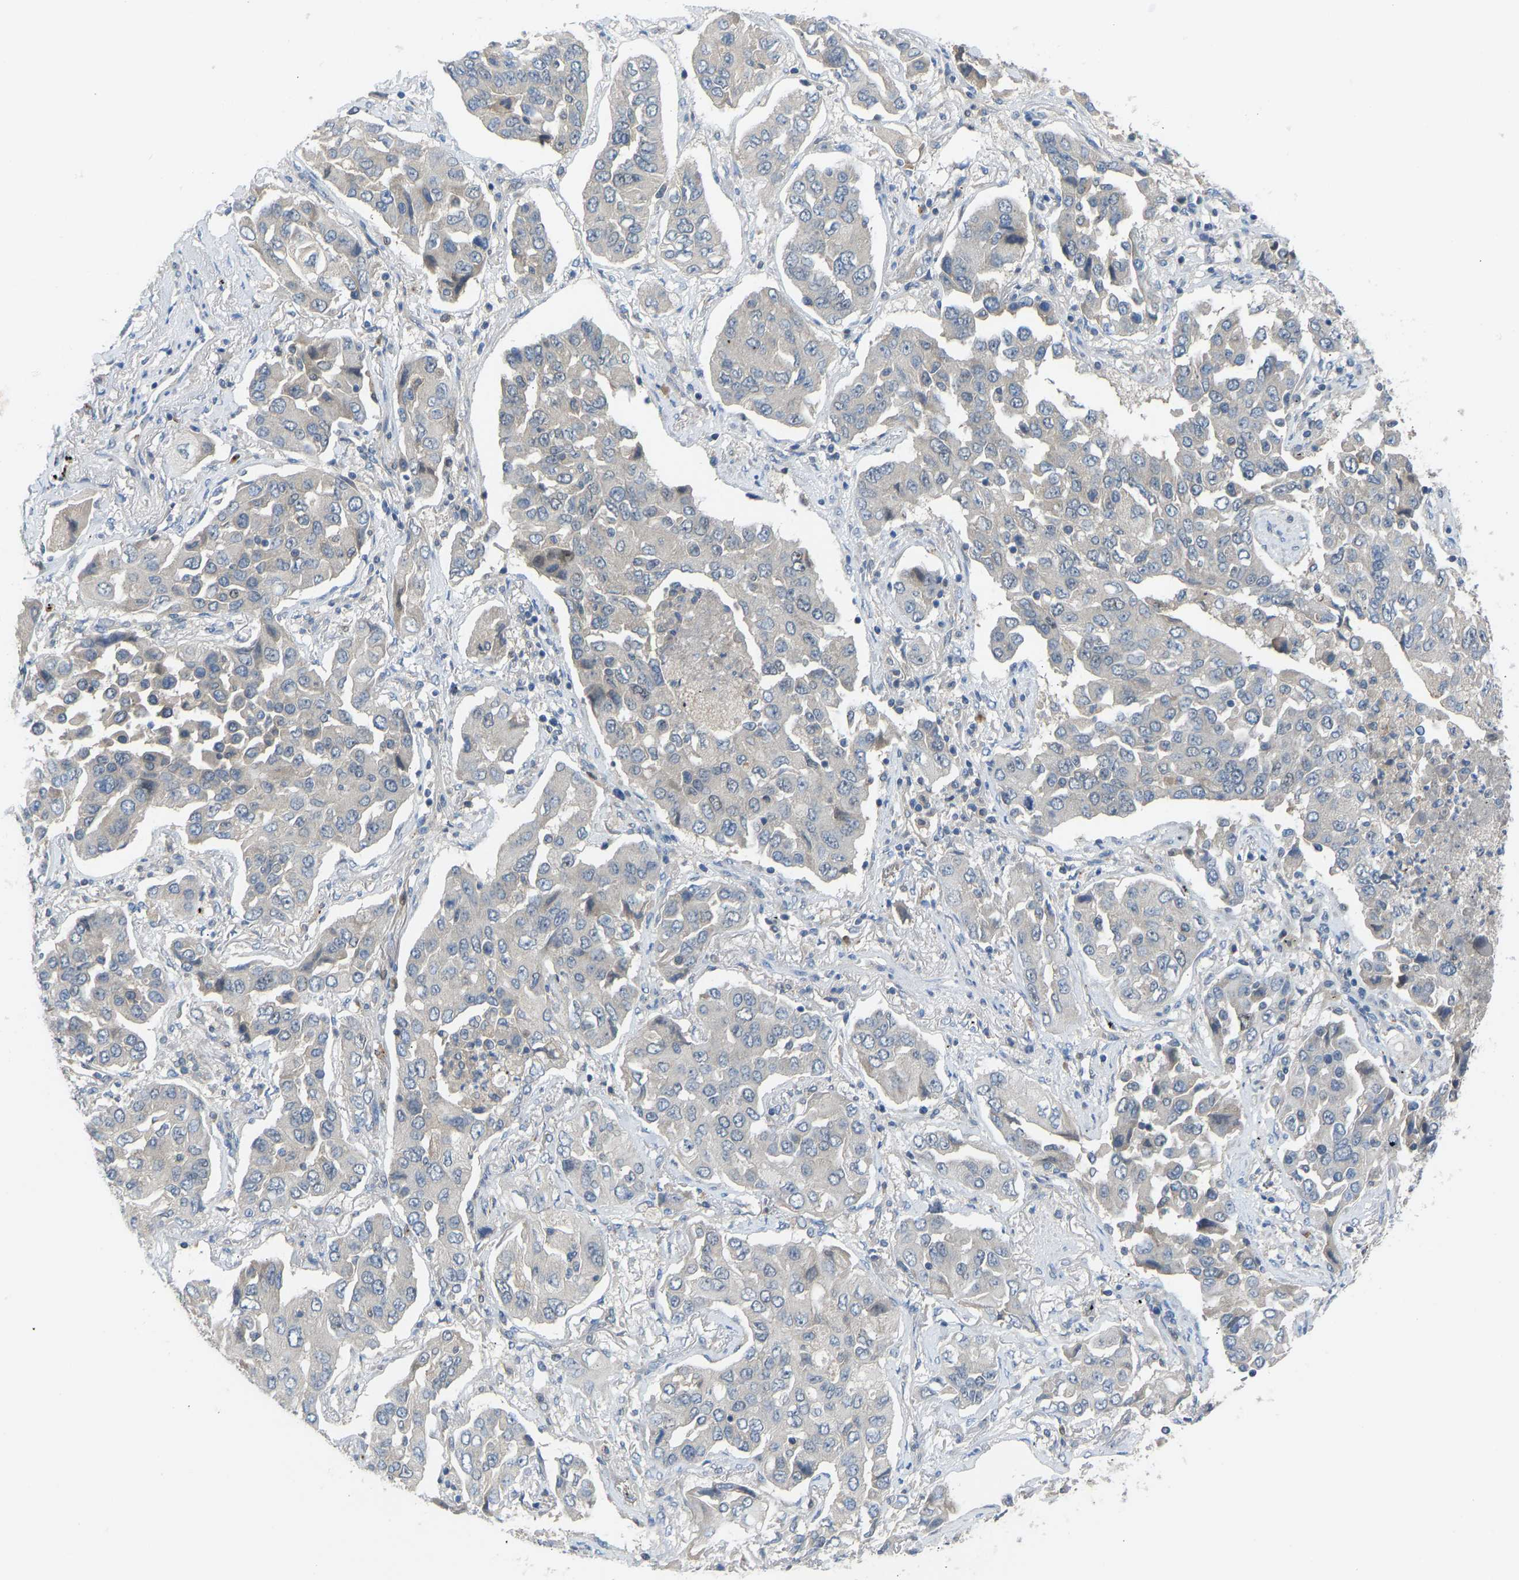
{"staining": {"intensity": "negative", "quantity": "none", "location": "none"}, "tissue": "lung cancer", "cell_type": "Tumor cells", "image_type": "cancer", "snomed": [{"axis": "morphology", "description": "Adenocarcinoma, NOS"}, {"axis": "topography", "description": "Lung"}], "caption": "The IHC image has no significant positivity in tumor cells of lung cancer (adenocarcinoma) tissue. (IHC, brightfield microscopy, high magnification).", "gene": "ZNF251", "patient": {"sex": "female", "age": 65}}